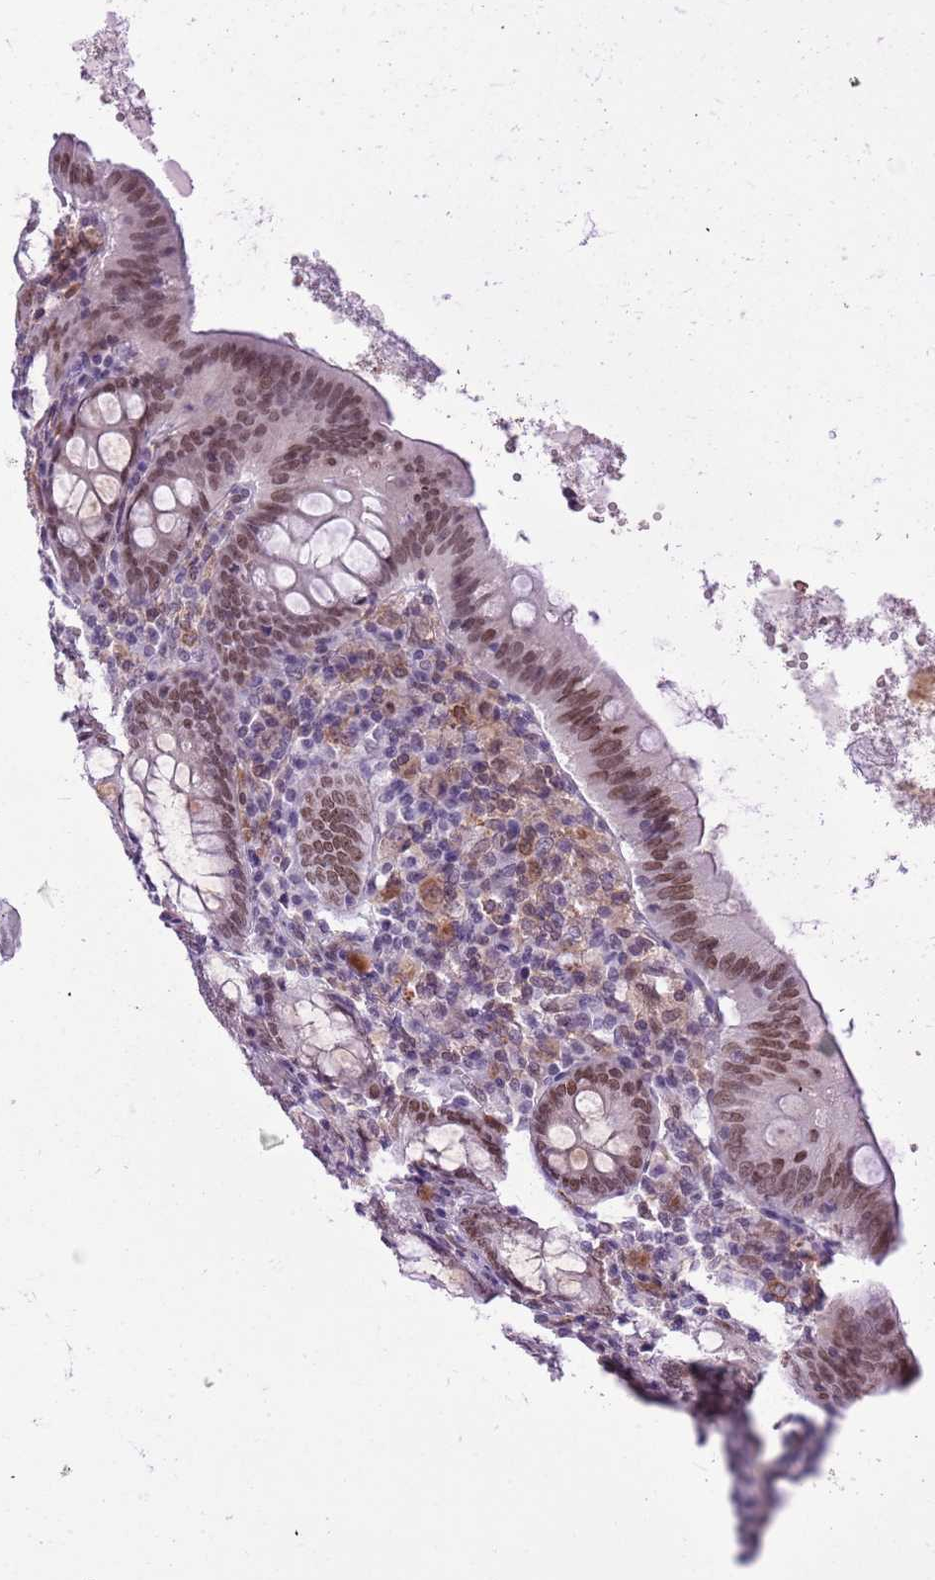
{"staining": {"intensity": "moderate", "quantity": ">75%", "location": "nuclear"}, "tissue": "appendix", "cell_type": "Glandular cells", "image_type": "normal", "snomed": [{"axis": "morphology", "description": "Normal tissue, NOS"}, {"axis": "topography", "description": "Appendix"}], "caption": "Protein analysis of normal appendix shows moderate nuclear staining in about >75% of glandular cells.", "gene": "DHX32", "patient": {"sex": "female", "age": 54}}